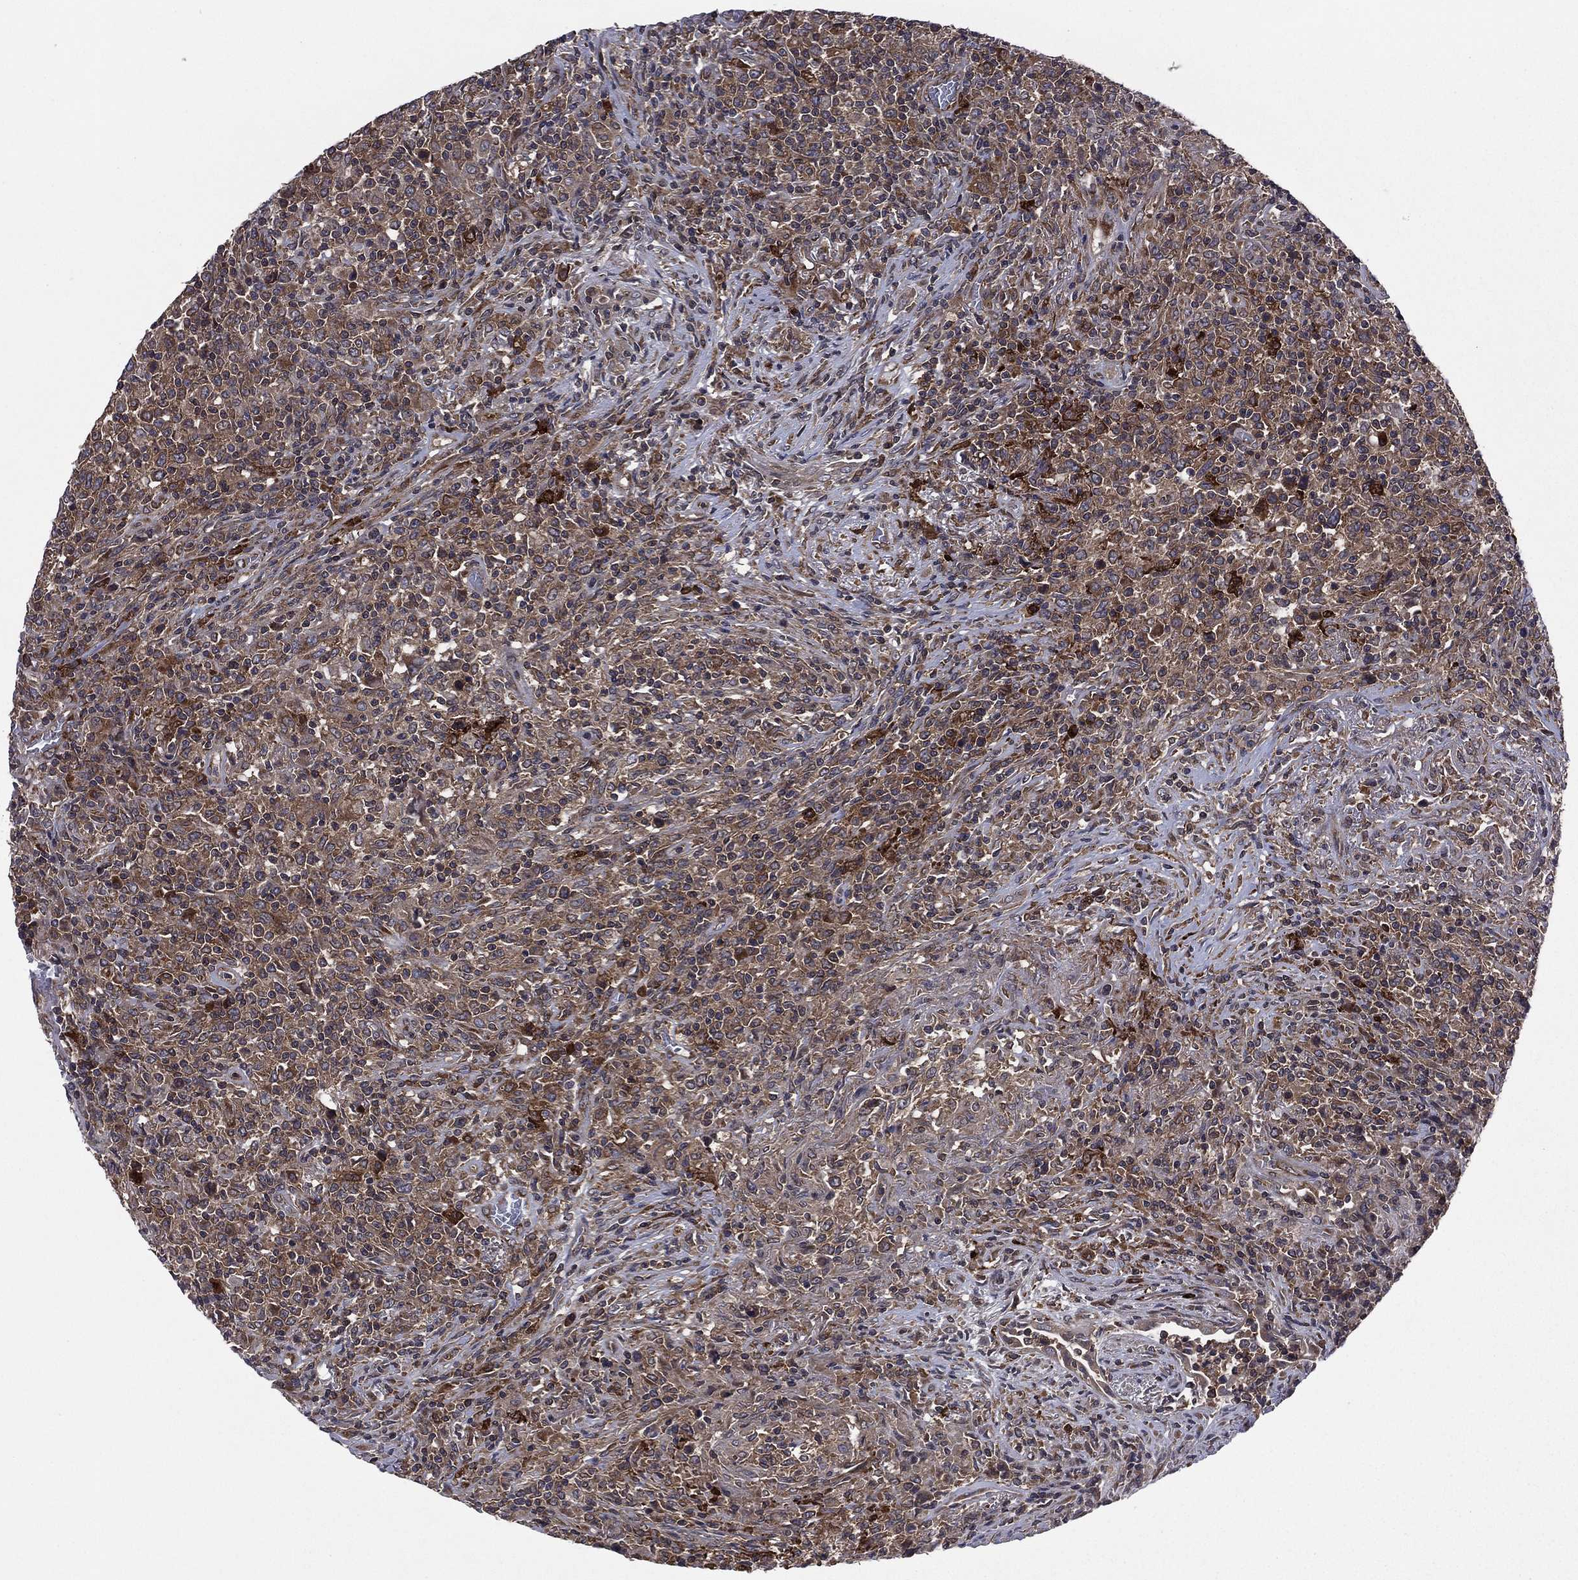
{"staining": {"intensity": "weak", "quantity": "25%-75%", "location": "cytoplasmic/membranous"}, "tissue": "lymphoma", "cell_type": "Tumor cells", "image_type": "cancer", "snomed": [{"axis": "morphology", "description": "Malignant lymphoma, non-Hodgkin's type, High grade"}, {"axis": "topography", "description": "Lung"}], "caption": "Protein expression analysis of lymphoma displays weak cytoplasmic/membranous staining in about 25%-75% of tumor cells. (DAB (3,3'-diaminobenzidine) = brown stain, brightfield microscopy at high magnification).", "gene": "C2orf76", "patient": {"sex": "male", "age": 79}}